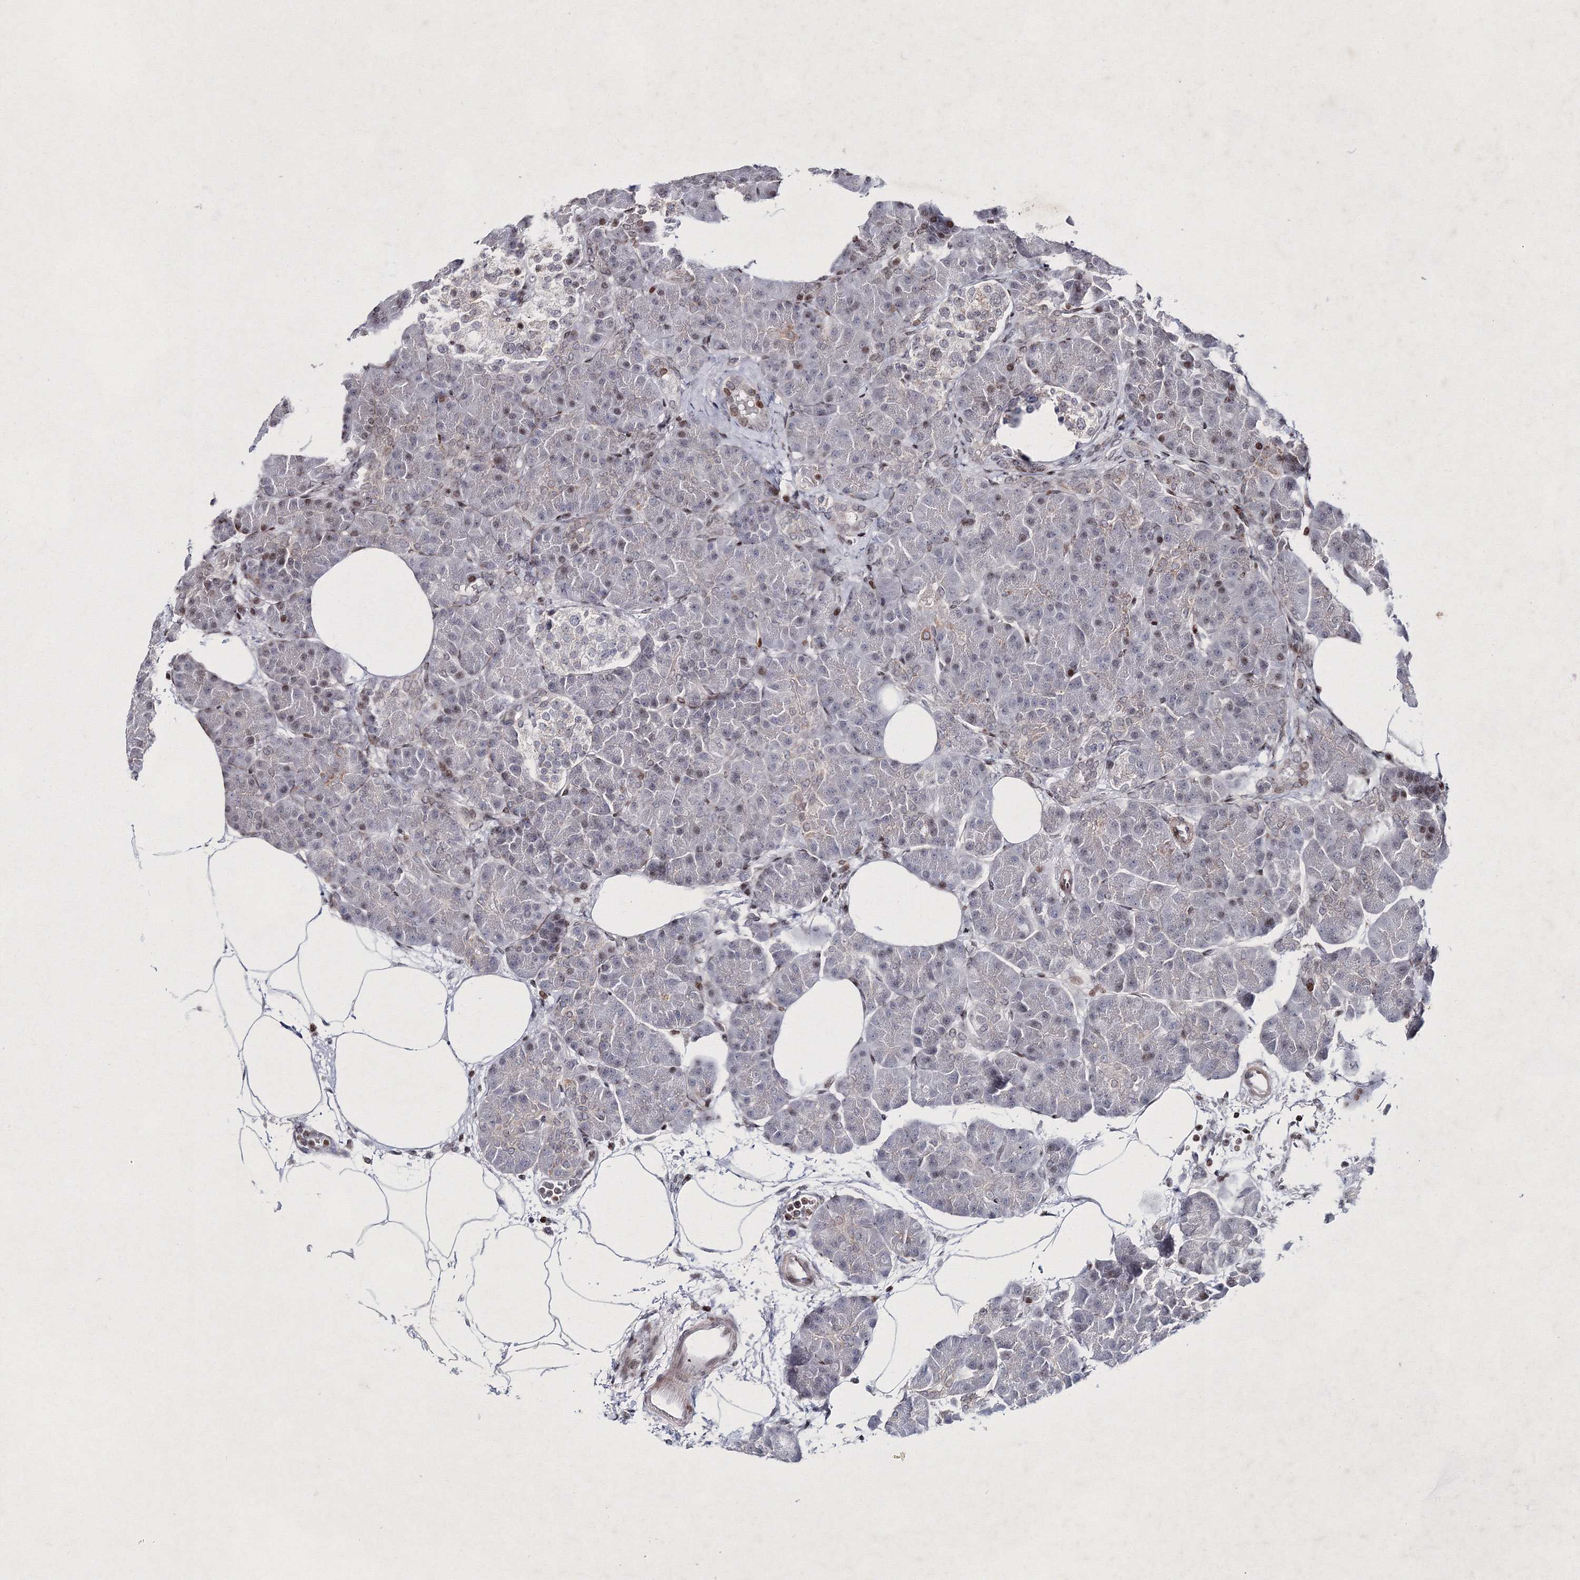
{"staining": {"intensity": "moderate", "quantity": "<25%", "location": "nuclear"}, "tissue": "pancreas", "cell_type": "Exocrine glandular cells", "image_type": "normal", "snomed": [{"axis": "morphology", "description": "Normal tissue, NOS"}, {"axis": "topography", "description": "Pancreas"}], "caption": "Immunohistochemistry (IHC) image of benign human pancreas stained for a protein (brown), which demonstrates low levels of moderate nuclear positivity in approximately <25% of exocrine glandular cells.", "gene": "SMIM29", "patient": {"sex": "female", "age": 70}}